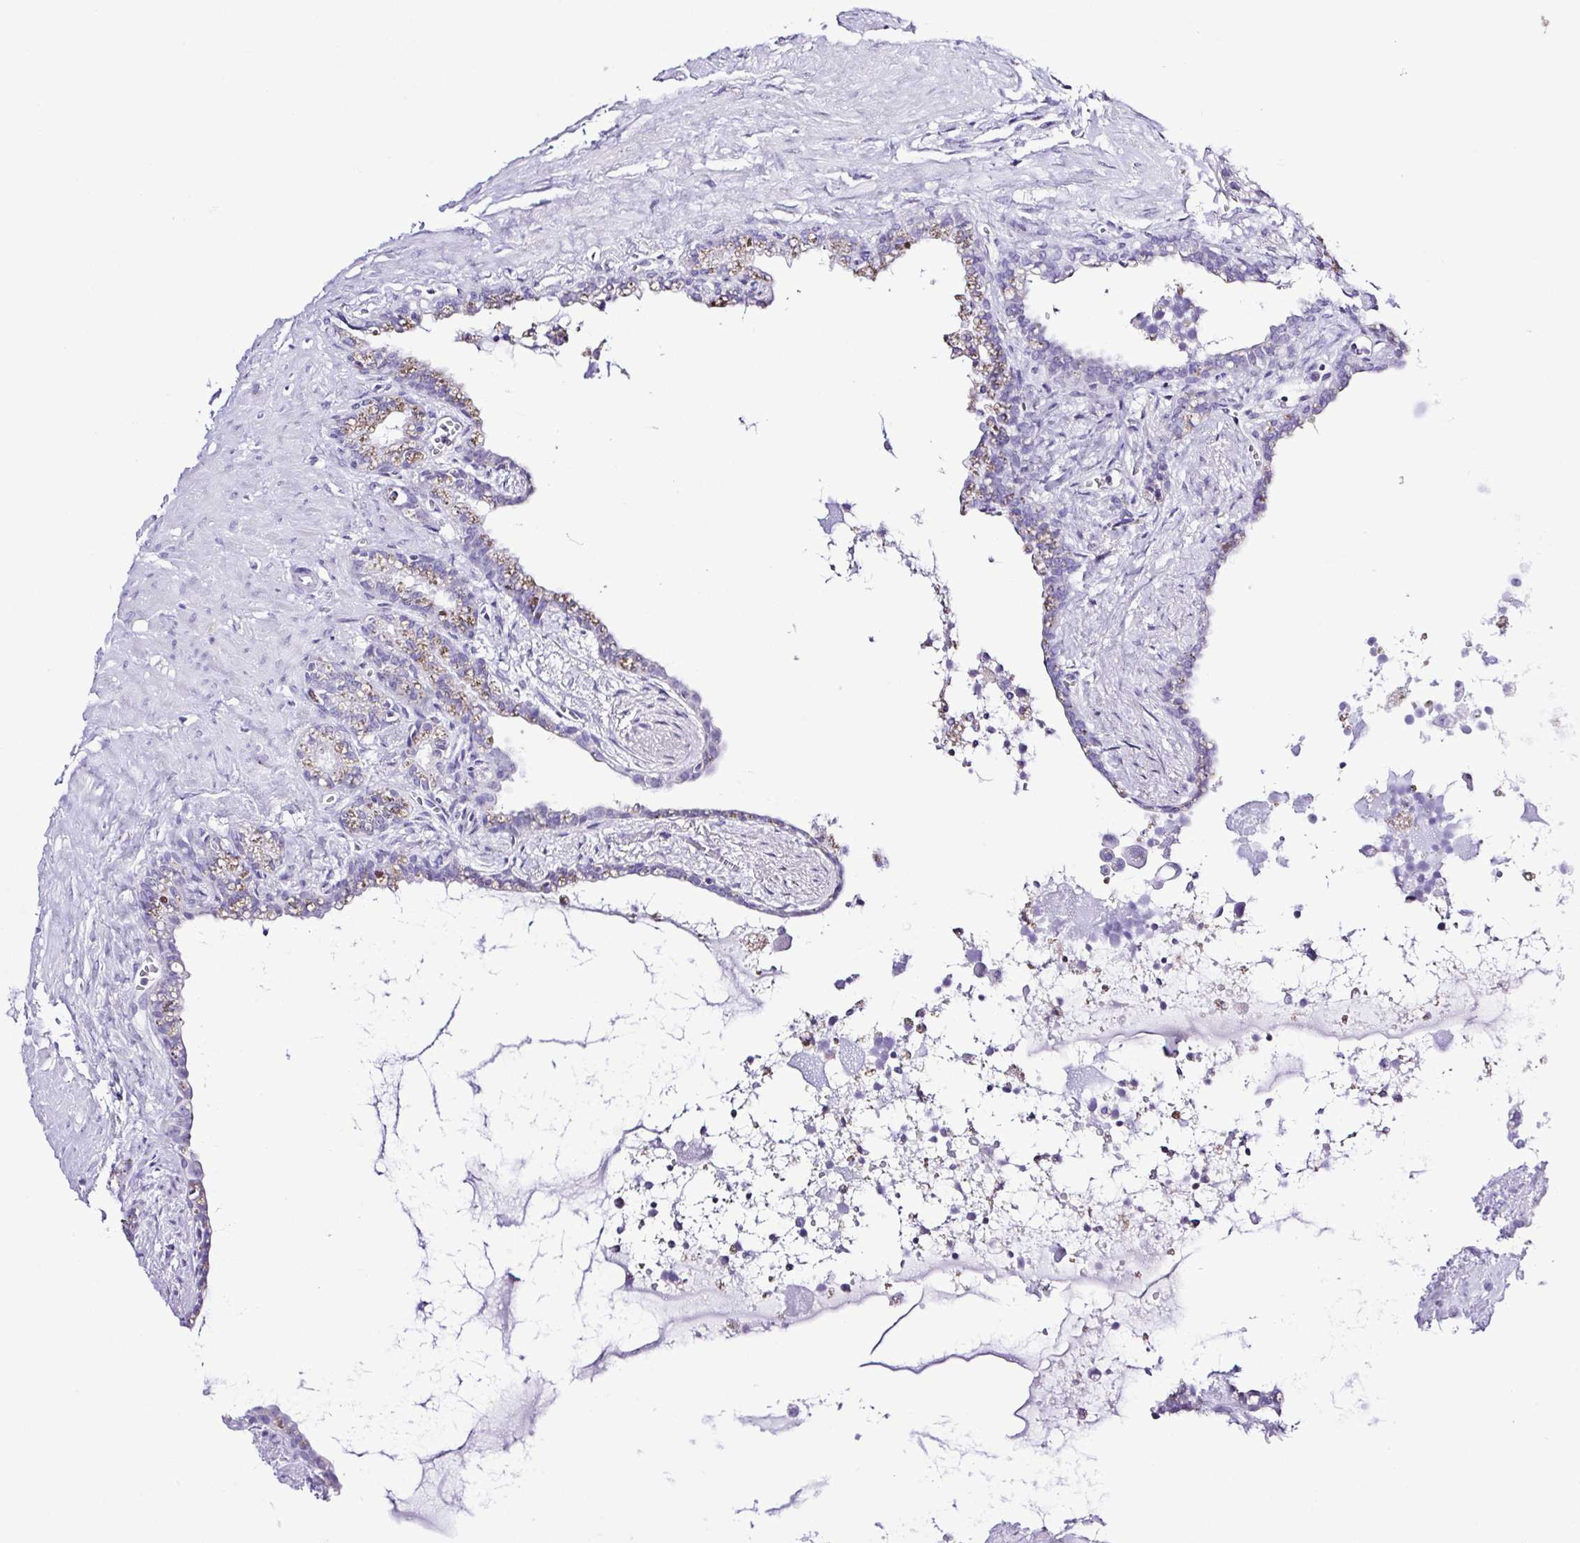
{"staining": {"intensity": "moderate", "quantity": "<25%", "location": "cytoplasmic/membranous"}, "tissue": "seminal vesicle", "cell_type": "Glandular cells", "image_type": "normal", "snomed": [{"axis": "morphology", "description": "Normal tissue, NOS"}, {"axis": "topography", "description": "Seminal veicle"}], "caption": "Immunohistochemical staining of benign human seminal vesicle reveals low levels of moderate cytoplasmic/membranous expression in approximately <25% of glandular cells.", "gene": "SYNPR", "patient": {"sex": "male", "age": 76}}